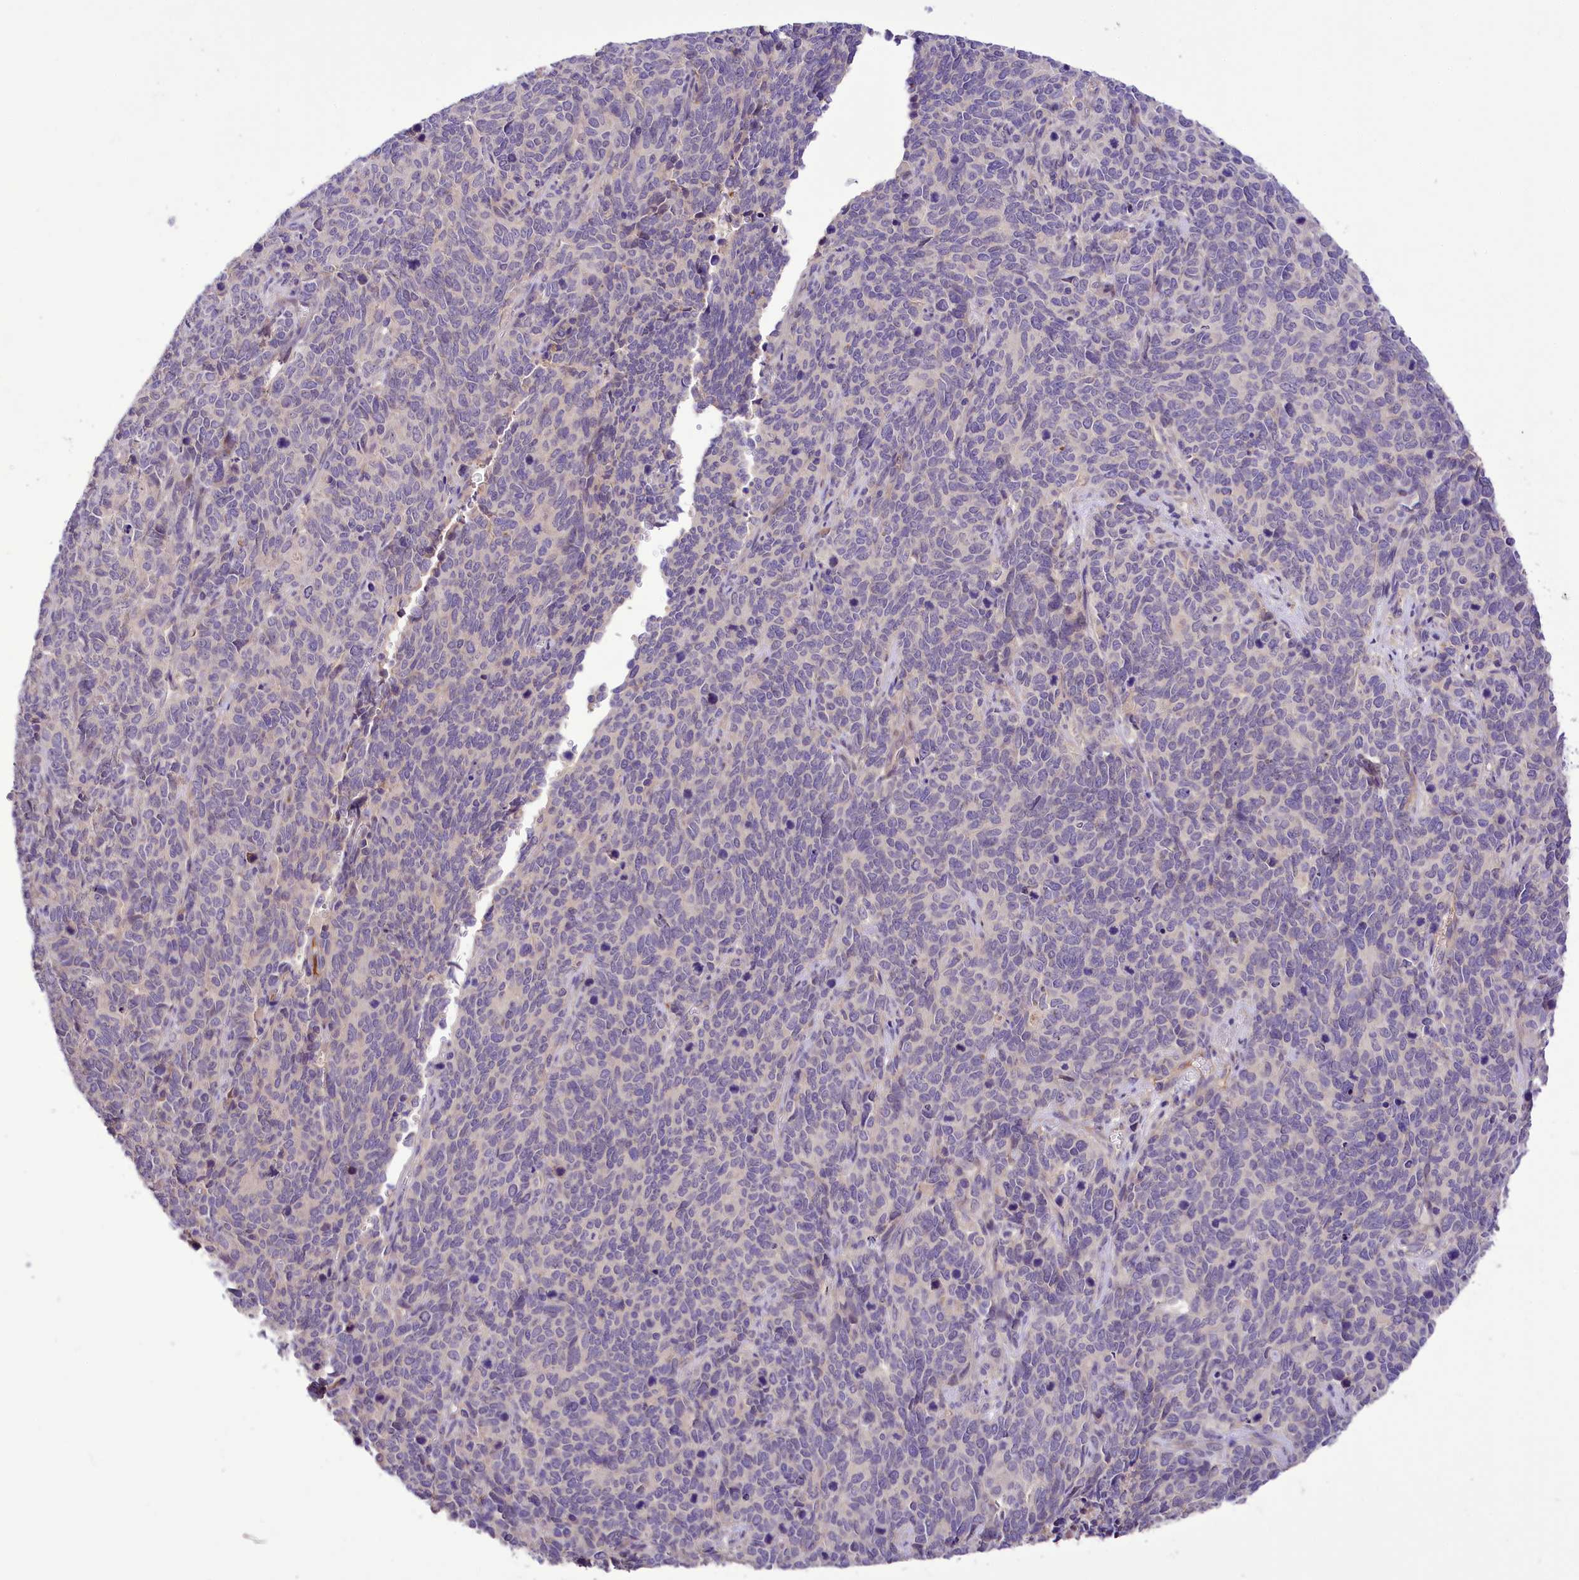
{"staining": {"intensity": "negative", "quantity": "none", "location": "none"}, "tissue": "cervical cancer", "cell_type": "Tumor cells", "image_type": "cancer", "snomed": [{"axis": "morphology", "description": "Squamous cell carcinoma, NOS"}, {"axis": "topography", "description": "Cervix"}], "caption": "Immunohistochemistry (IHC) photomicrograph of human squamous cell carcinoma (cervical) stained for a protein (brown), which reveals no staining in tumor cells.", "gene": "PPP1R32", "patient": {"sex": "female", "age": 60}}